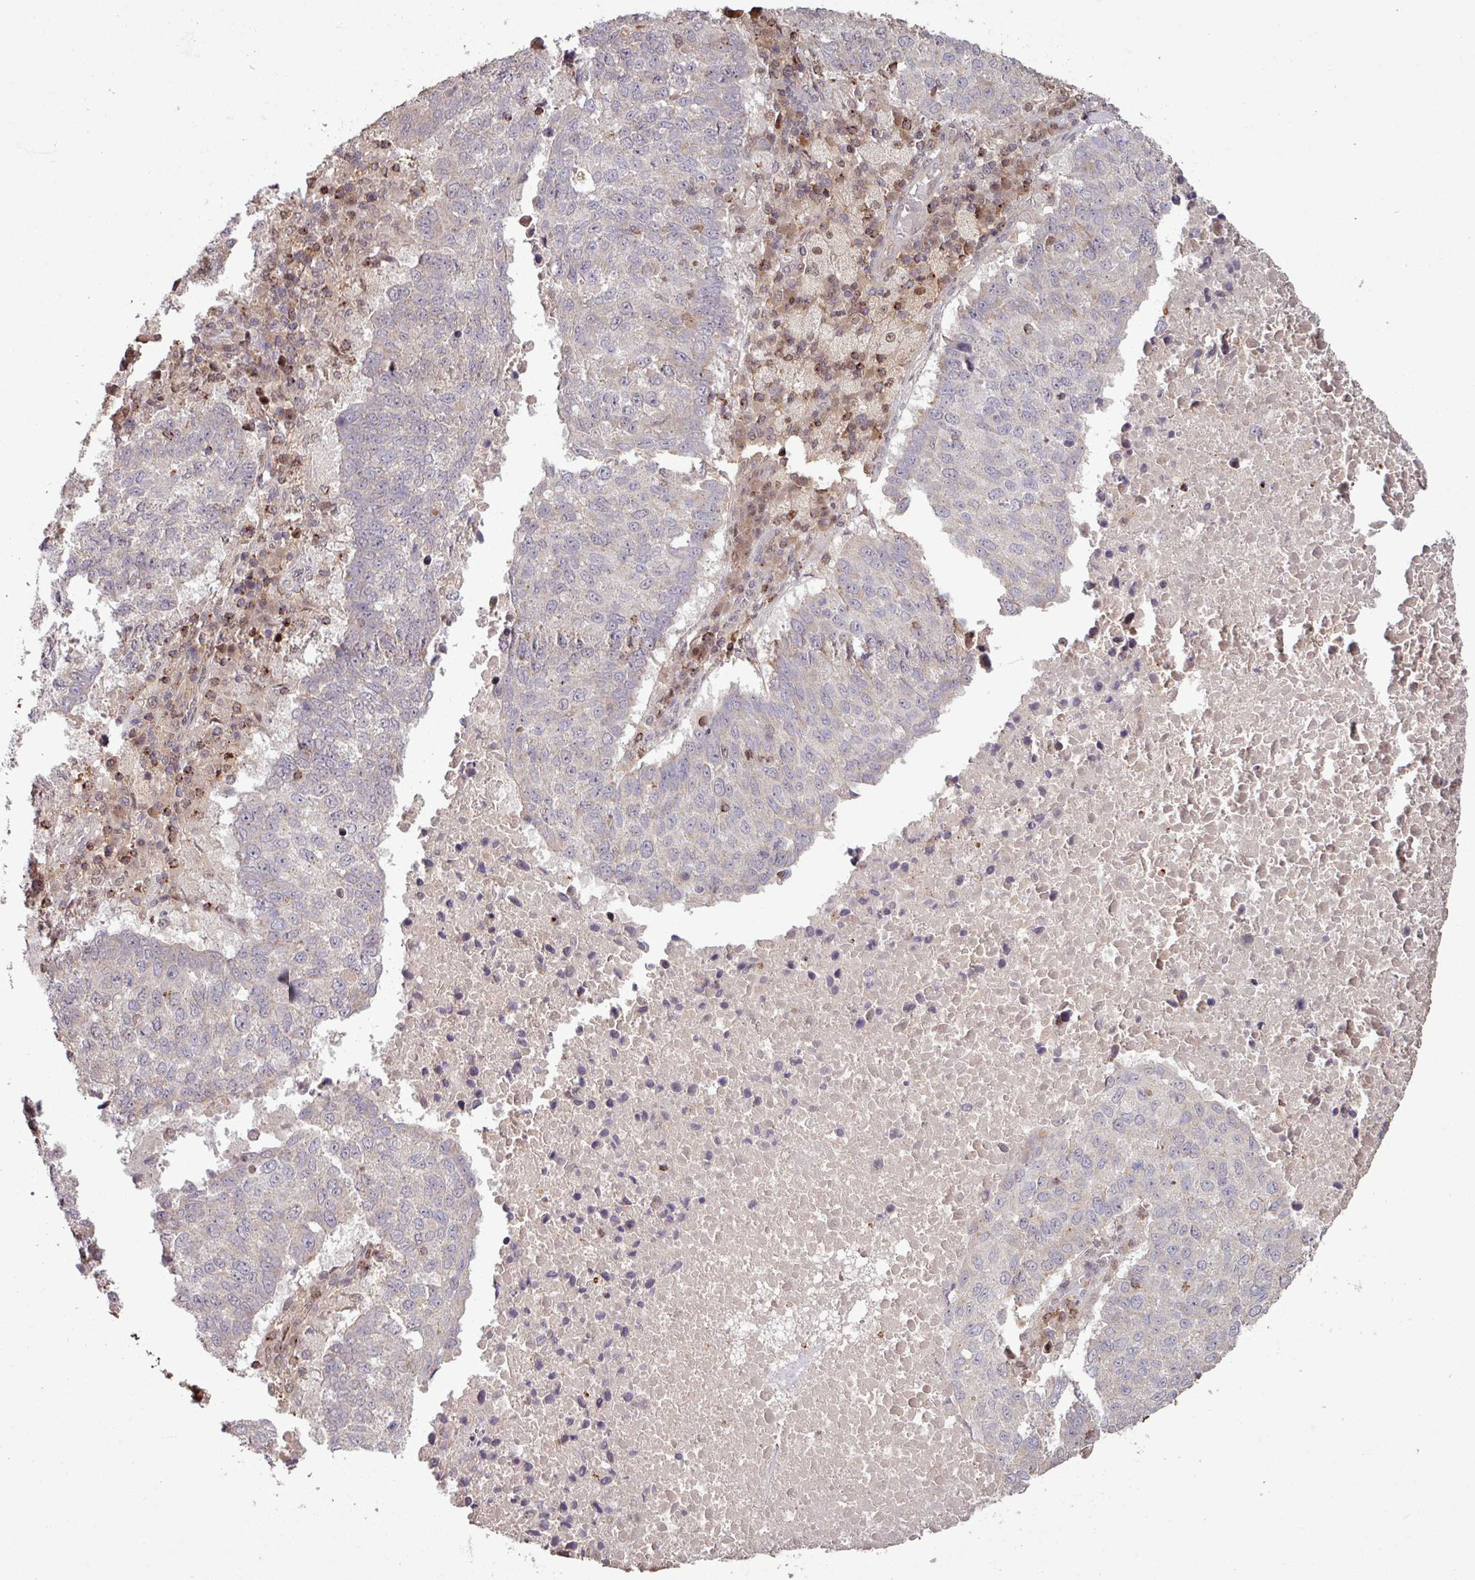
{"staining": {"intensity": "negative", "quantity": "none", "location": "none"}, "tissue": "lung cancer", "cell_type": "Tumor cells", "image_type": "cancer", "snomed": [{"axis": "morphology", "description": "Squamous cell carcinoma, NOS"}, {"axis": "topography", "description": "Lung"}], "caption": "The photomicrograph displays no staining of tumor cells in lung squamous cell carcinoma.", "gene": "OR6B1", "patient": {"sex": "male", "age": 73}}